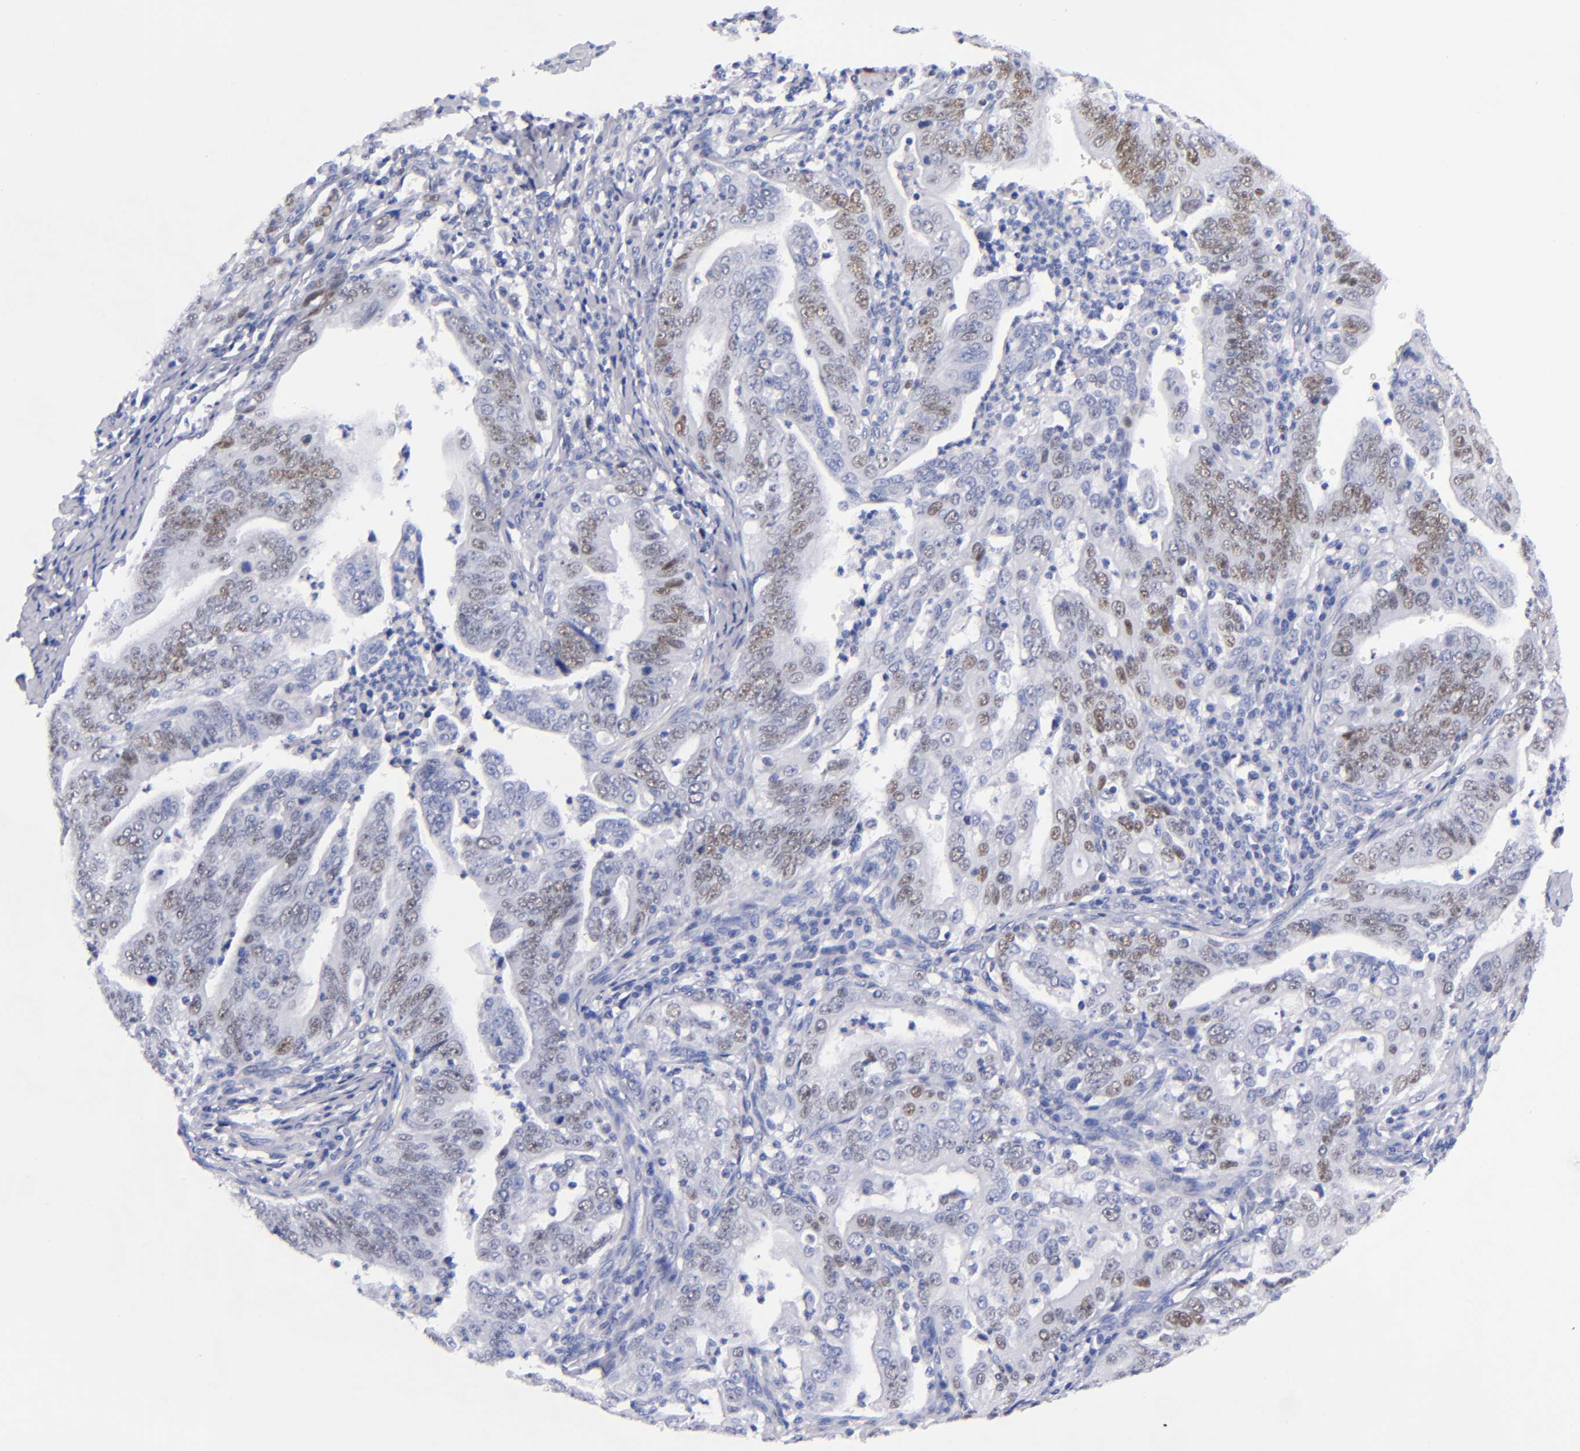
{"staining": {"intensity": "moderate", "quantity": "25%-75%", "location": "nuclear"}, "tissue": "stomach cancer", "cell_type": "Tumor cells", "image_type": "cancer", "snomed": [{"axis": "morphology", "description": "Adenocarcinoma, NOS"}, {"axis": "topography", "description": "Stomach, upper"}], "caption": "Adenocarcinoma (stomach) stained with immunohistochemistry (IHC) demonstrates moderate nuclear expression in about 25%-75% of tumor cells.", "gene": "MCM7", "patient": {"sex": "female", "age": 50}}